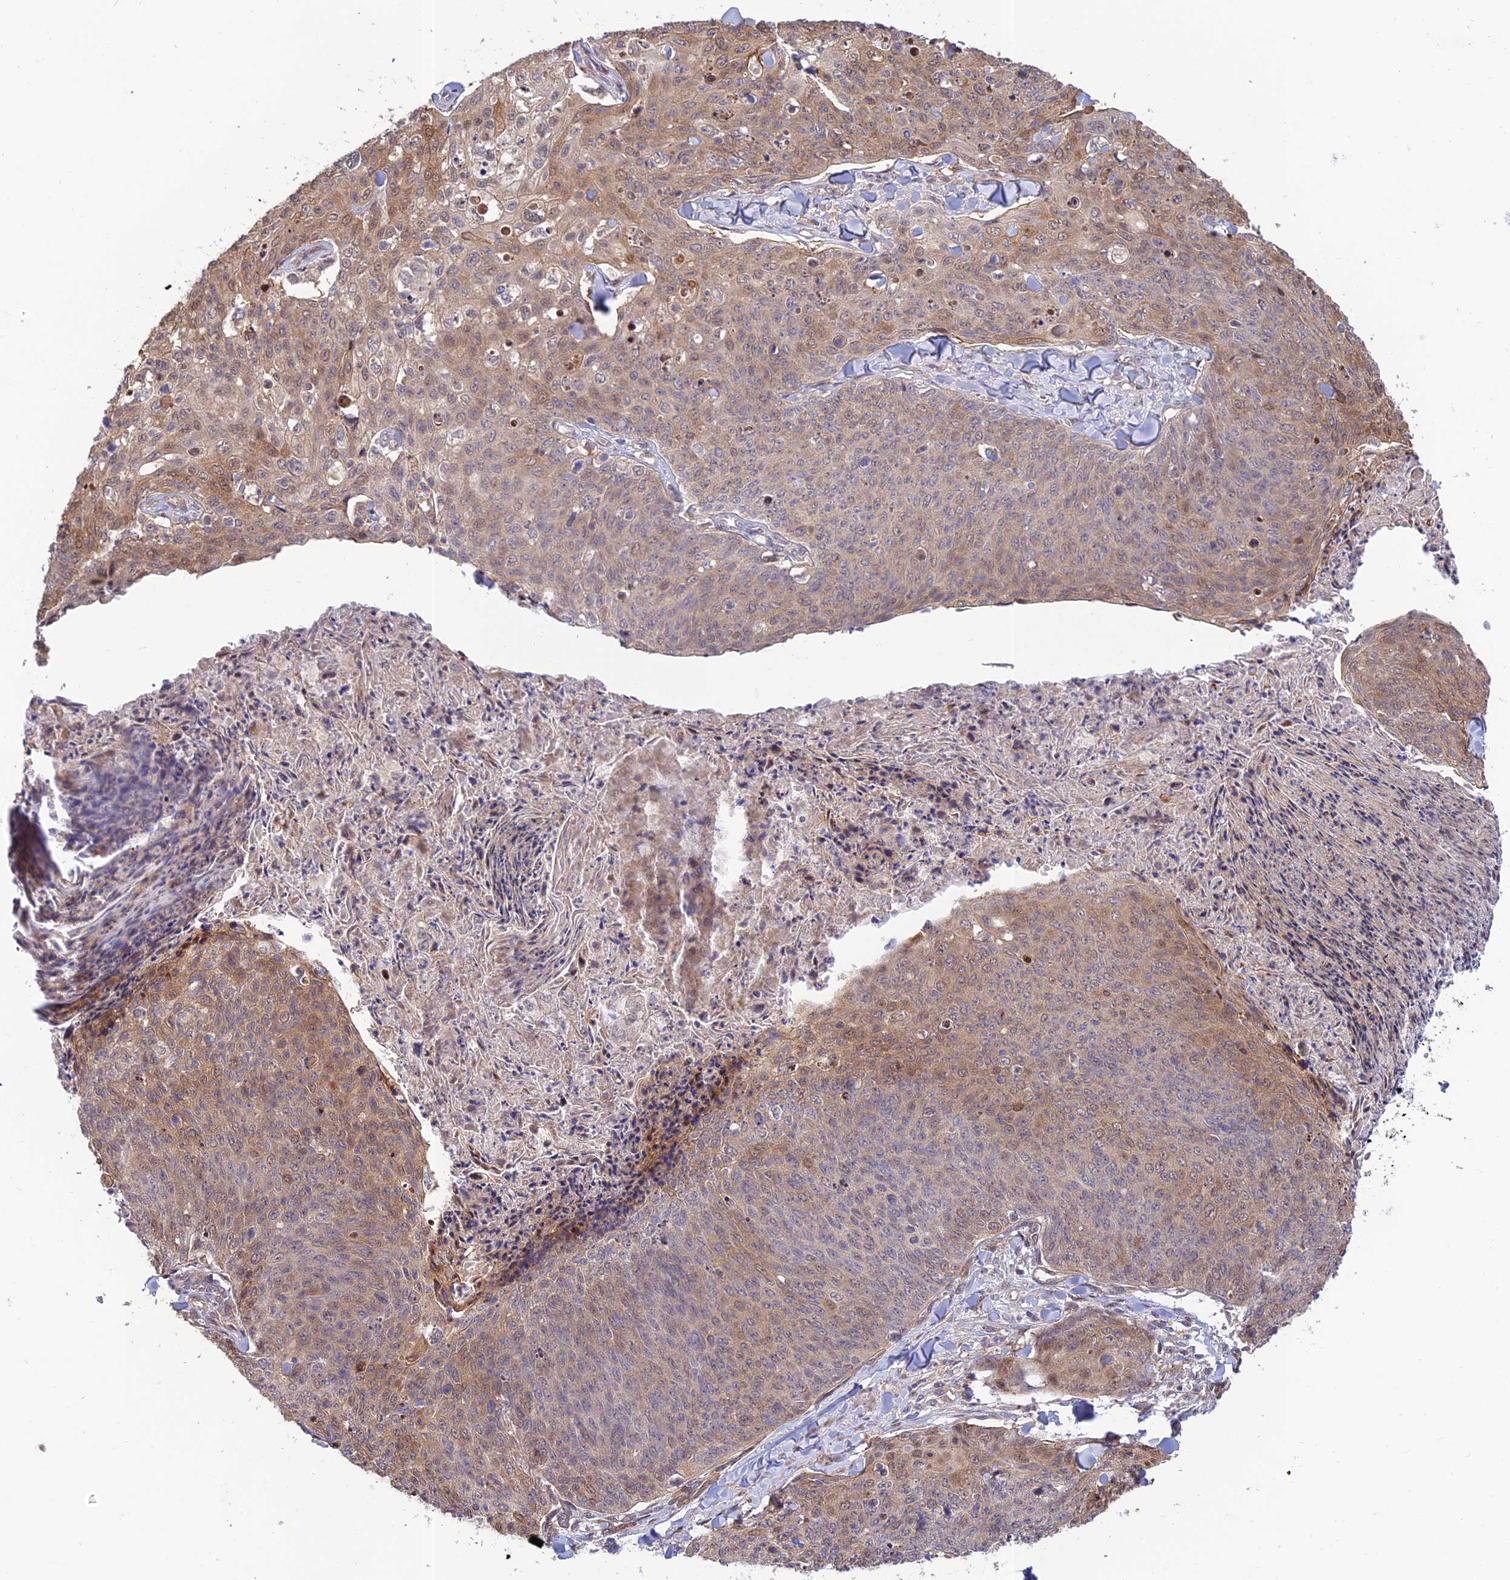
{"staining": {"intensity": "weak", "quantity": "25%-75%", "location": "cytoplasmic/membranous,nuclear"}, "tissue": "skin cancer", "cell_type": "Tumor cells", "image_type": "cancer", "snomed": [{"axis": "morphology", "description": "Squamous cell carcinoma, NOS"}, {"axis": "topography", "description": "Skin"}, {"axis": "topography", "description": "Vulva"}], "caption": "Protein expression analysis of skin squamous cell carcinoma displays weak cytoplasmic/membranous and nuclear staining in about 25%-75% of tumor cells. The staining was performed using DAB (3,3'-diaminobenzidine) to visualize the protein expression in brown, while the nuclei were stained in blue with hematoxylin (Magnification: 20x).", "gene": "ZNF584", "patient": {"sex": "female", "age": 85}}